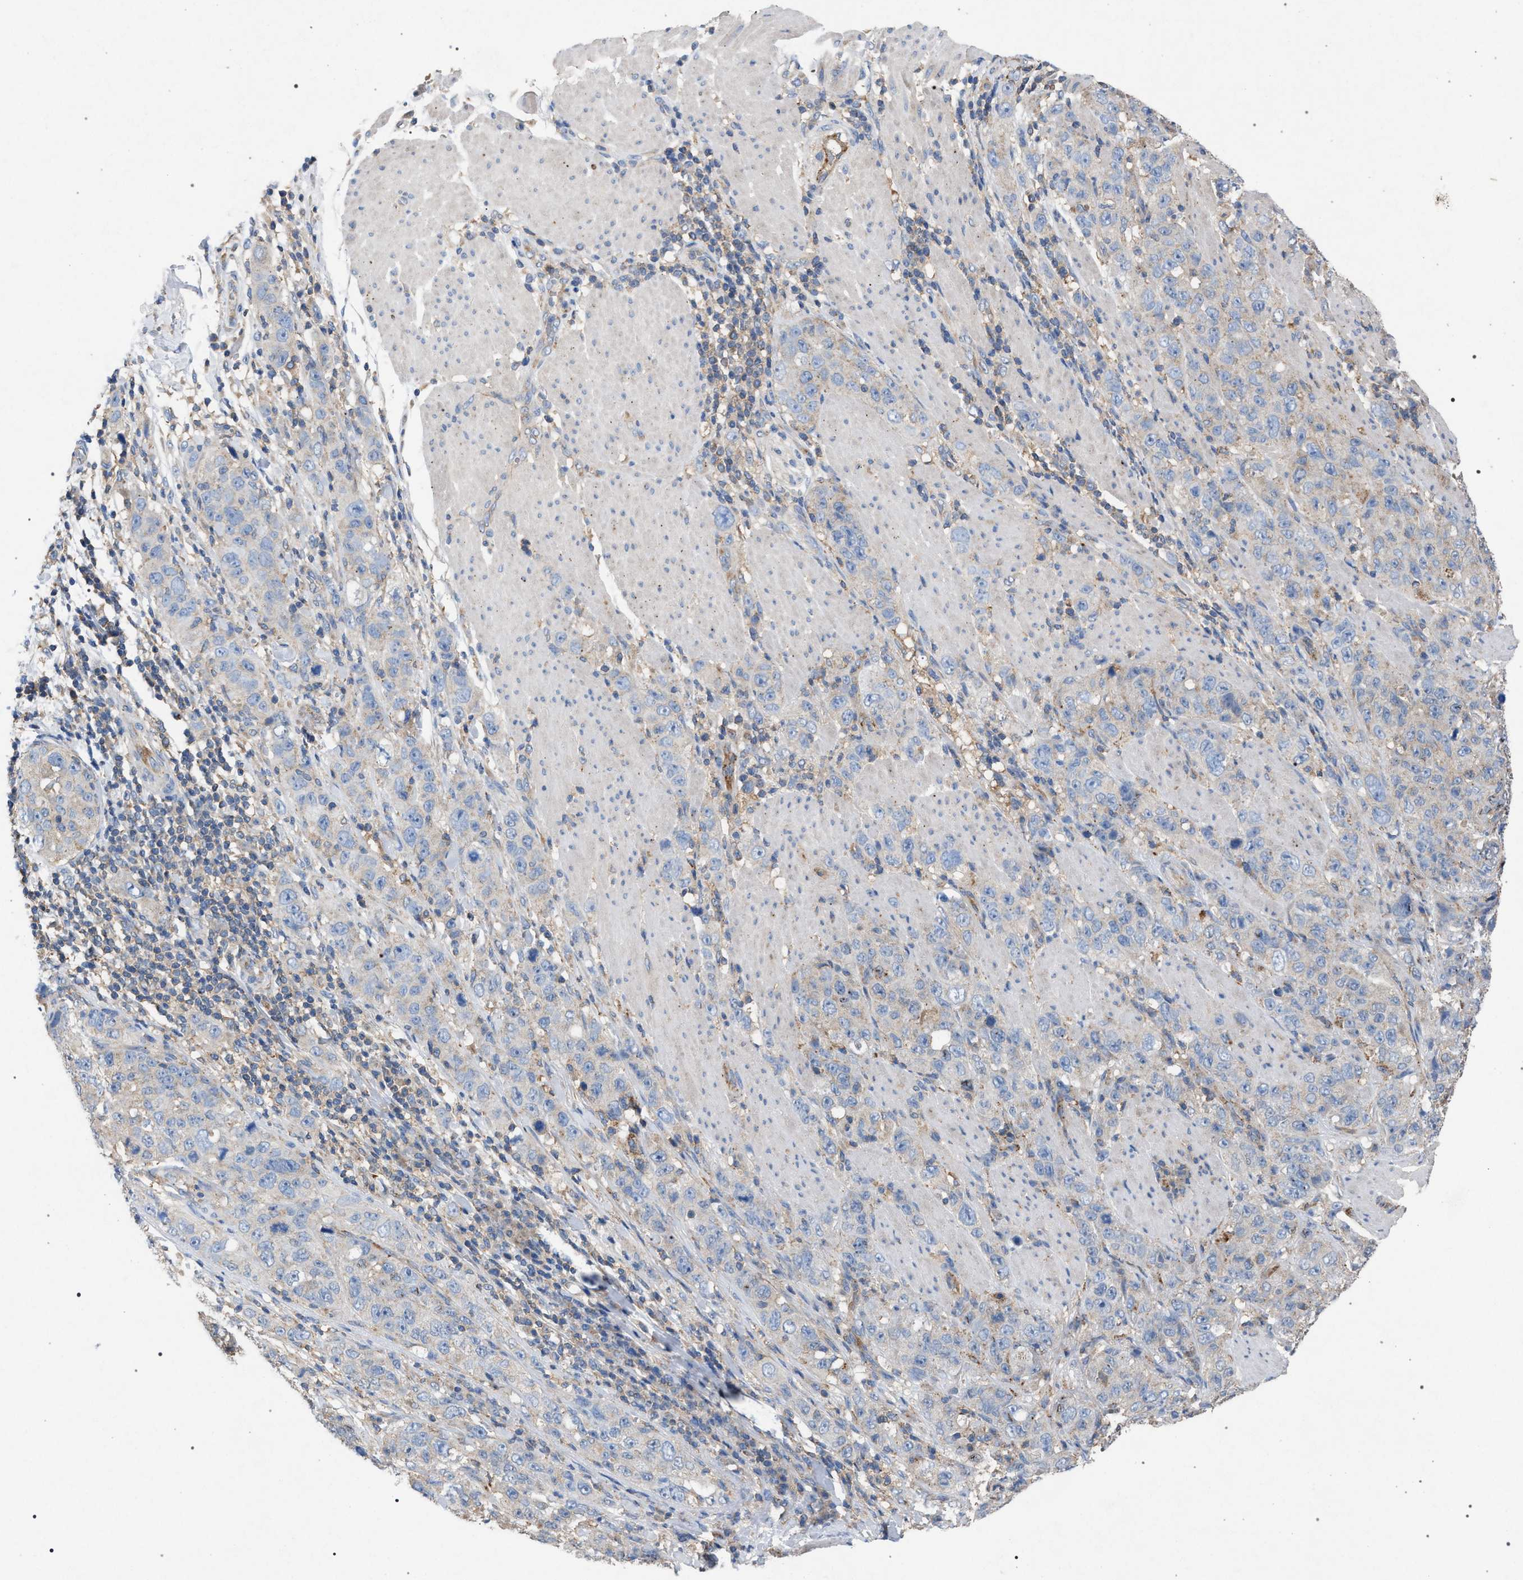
{"staining": {"intensity": "negative", "quantity": "none", "location": "none"}, "tissue": "stomach cancer", "cell_type": "Tumor cells", "image_type": "cancer", "snomed": [{"axis": "morphology", "description": "Adenocarcinoma, NOS"}, {"axis": "topography", "description": "Stomach"}], "caption": "The image reveals no significant staining in tumor cells of stomach cancer (adenocarcinoma). (DAB immunohistochemistry (IHC) with hematoxylin counter stain).", "gene": "VPS13A", "patient": {"sex": "male", "age": 48}}